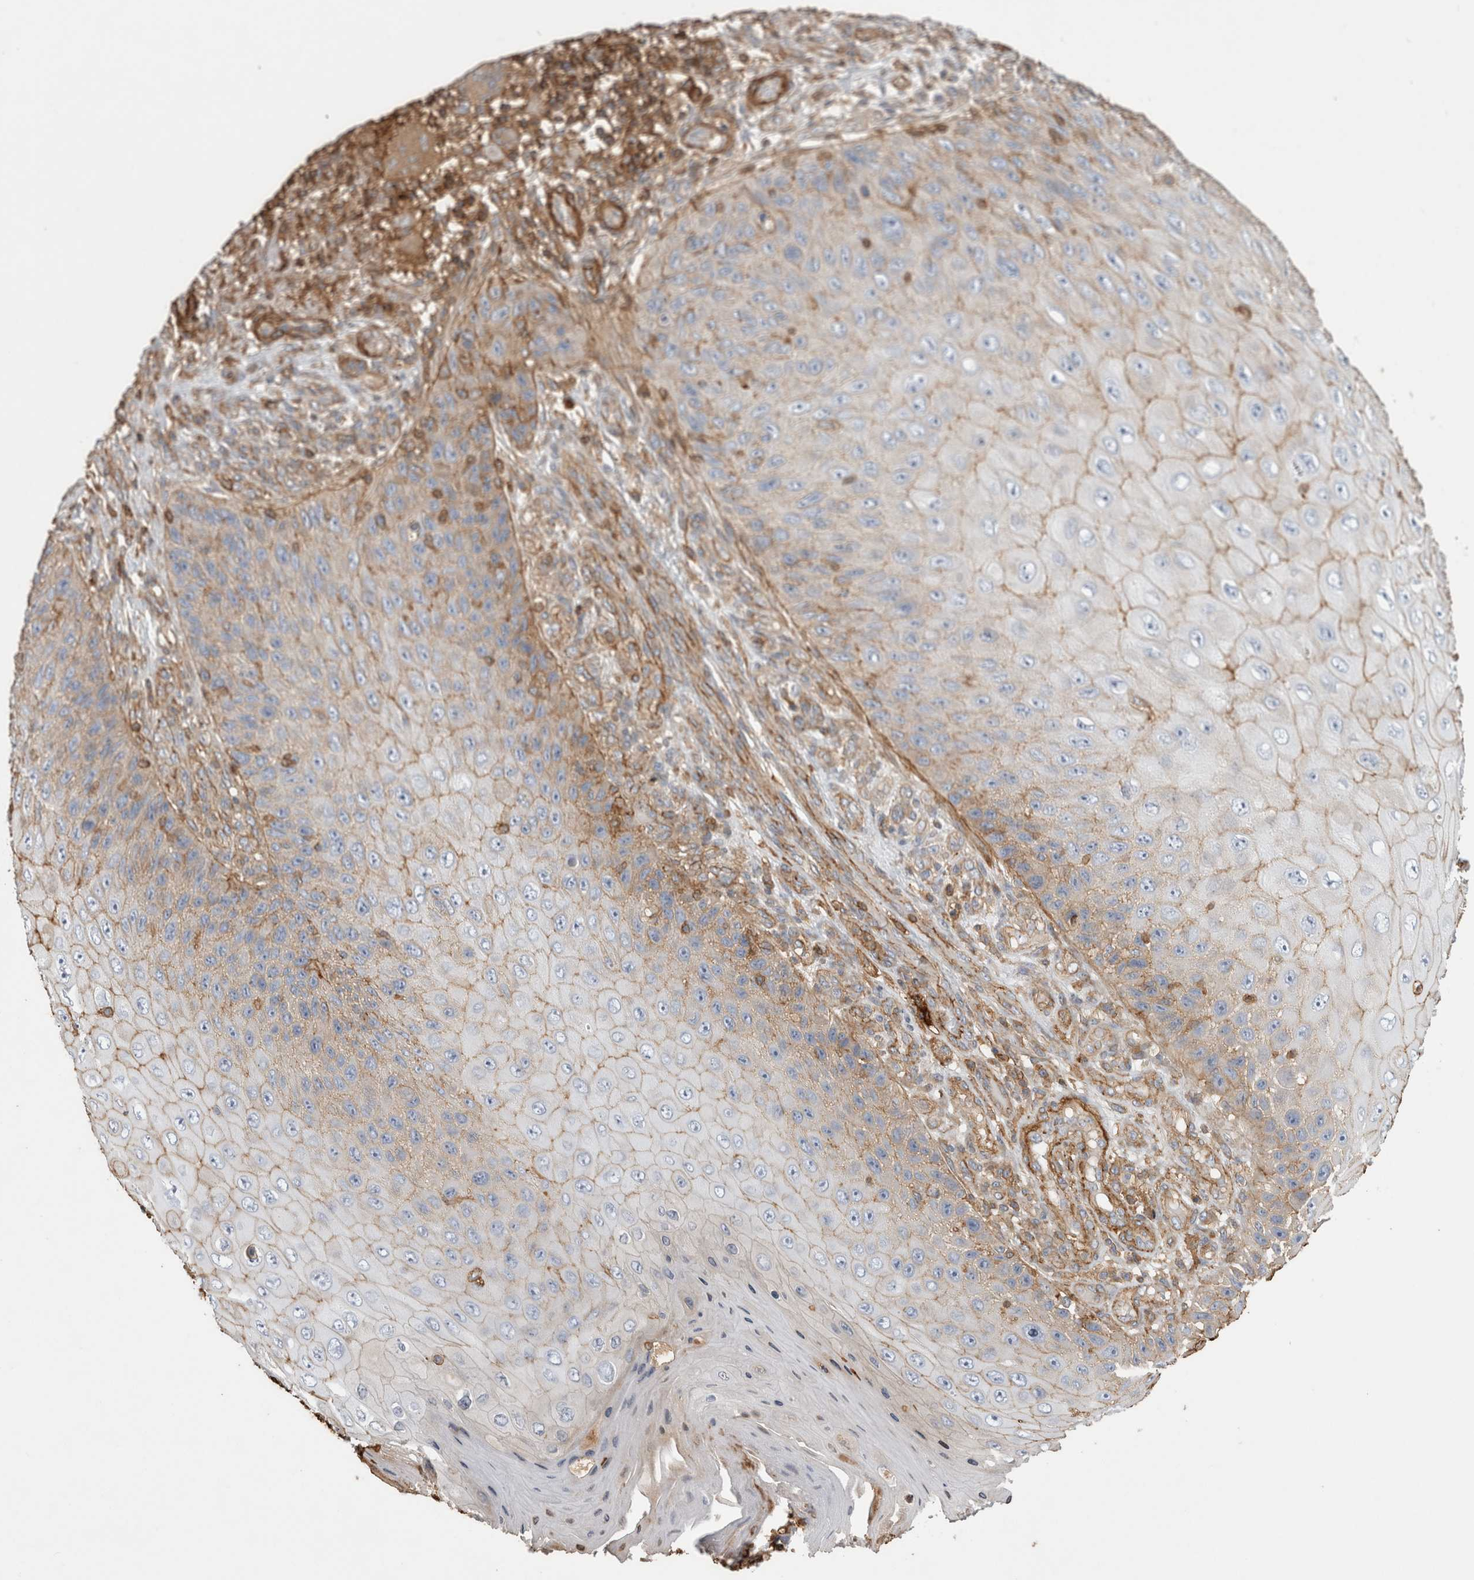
{"staining": {"intensity": "moderate", "quantity": "25%-75%", "location": "cytoplasmic/membranous"}, "tissue": "skin cancer", "cell_type": "Tumor cells", "image_type": "cancer", "snomed": [{"axis": "morphology", "description": "Squamous cell carcinoma, NOS"}, {"axis": "topography", "description": "Skin"}], "caption": "An IHC micrograph of tumor tissue is shown. Protein staining in brown highlights moderate cytoplasmic/membranous positivity in skin cancer (squamous cell carcinoma) within tumor cells.", "gene": "GPER1", "patient": {"sex": "female", "age": 88}}